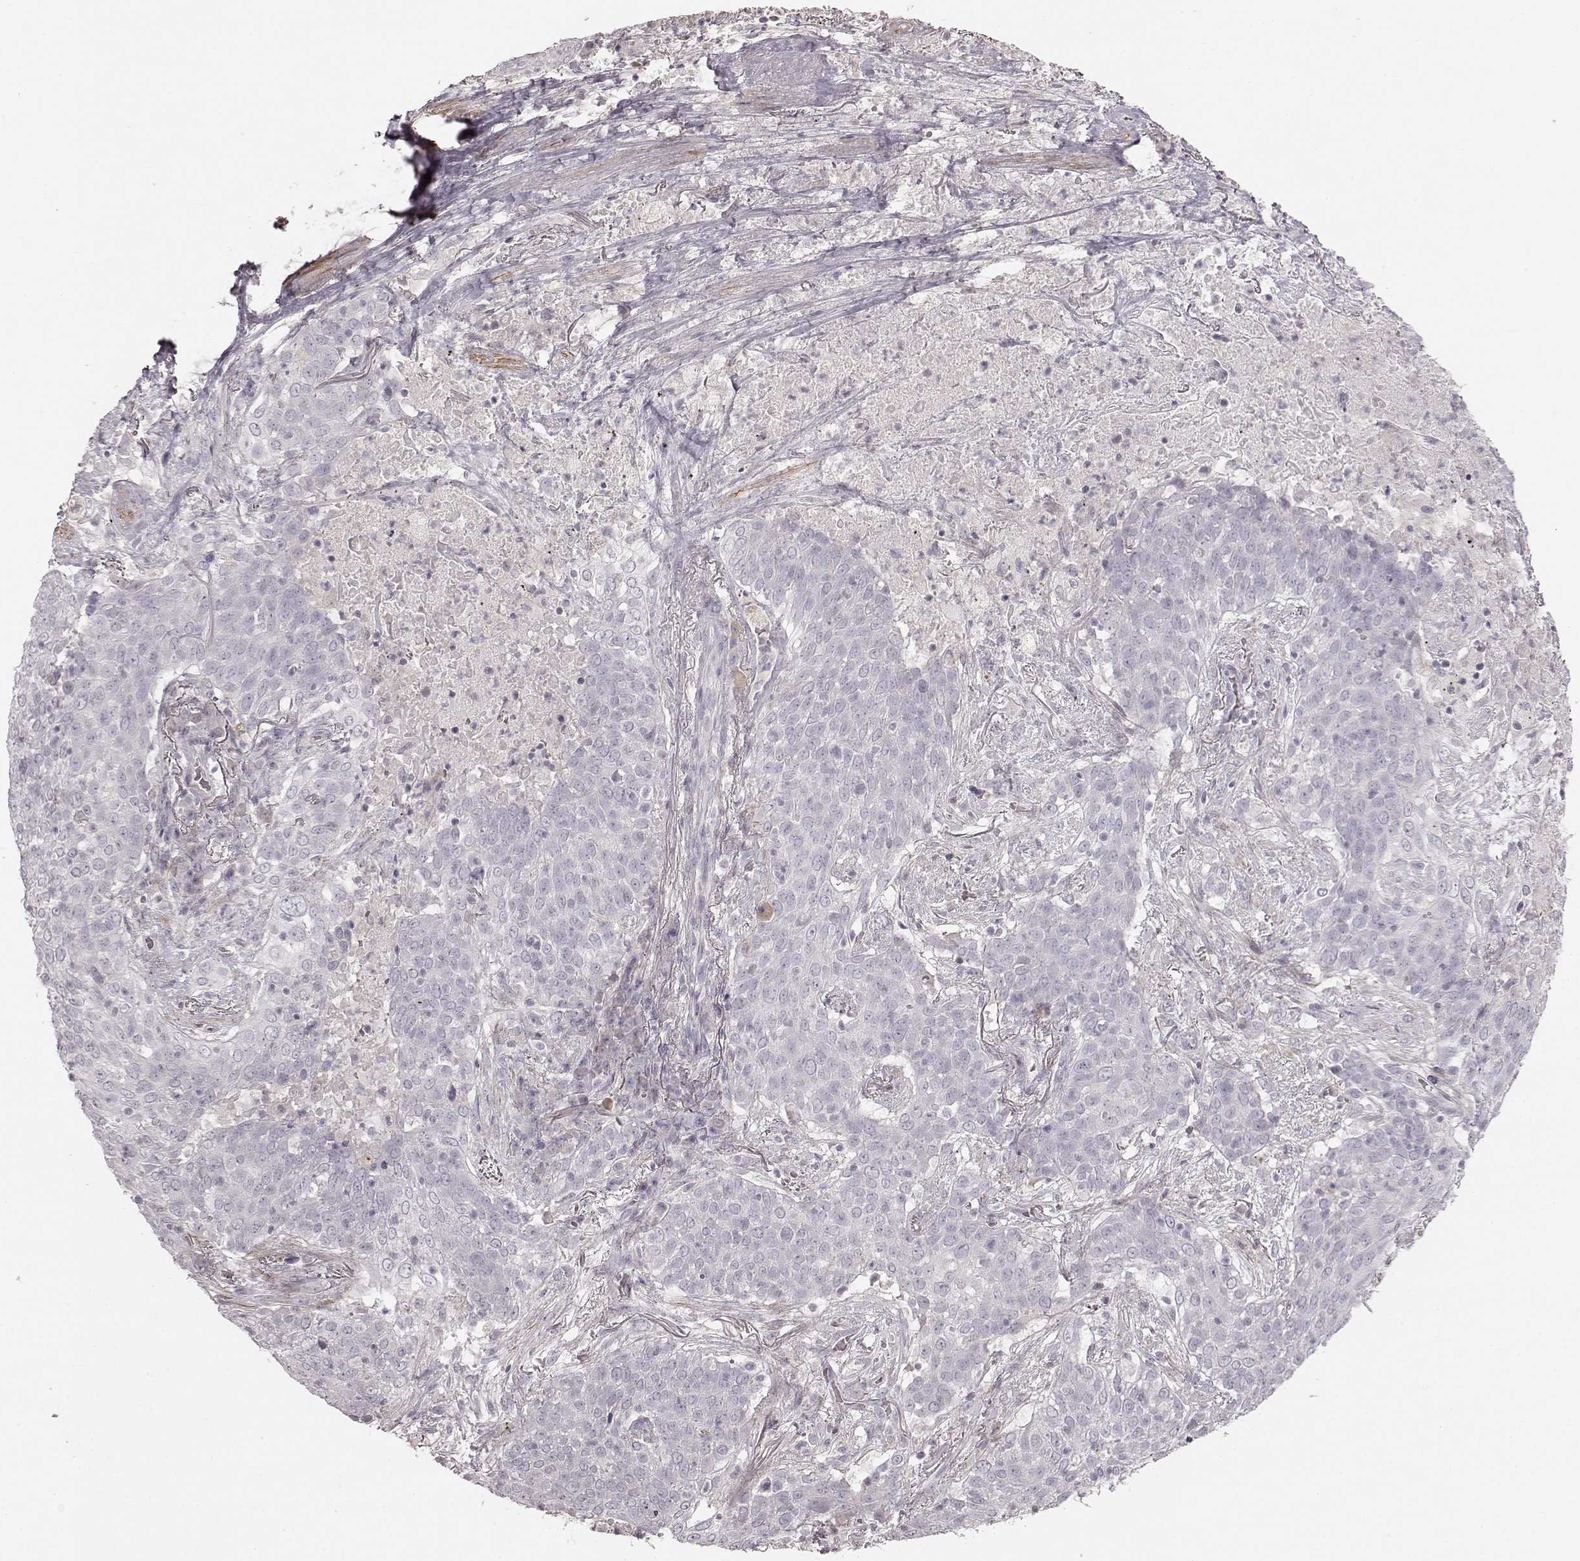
{"staining": {"intensity": "negative", "quantity": "none", "location": "none"}, "tissue": "lung cancer", "cell_type": "Tumor cells", "image_type": "cancer", "snomed": [{"axis": "morphology", "description": "Squamous cell carcinoma, NOS"}, {"axis": "topography", "description": "Lung"}], "caption": "This is an immunohistochemistry micrograph of human lung cancer (squamous cell carcinoma). There is no expression in tumor cells.", "gene": "PRLHR", "patient": {"sex": "male", "age": 82}}